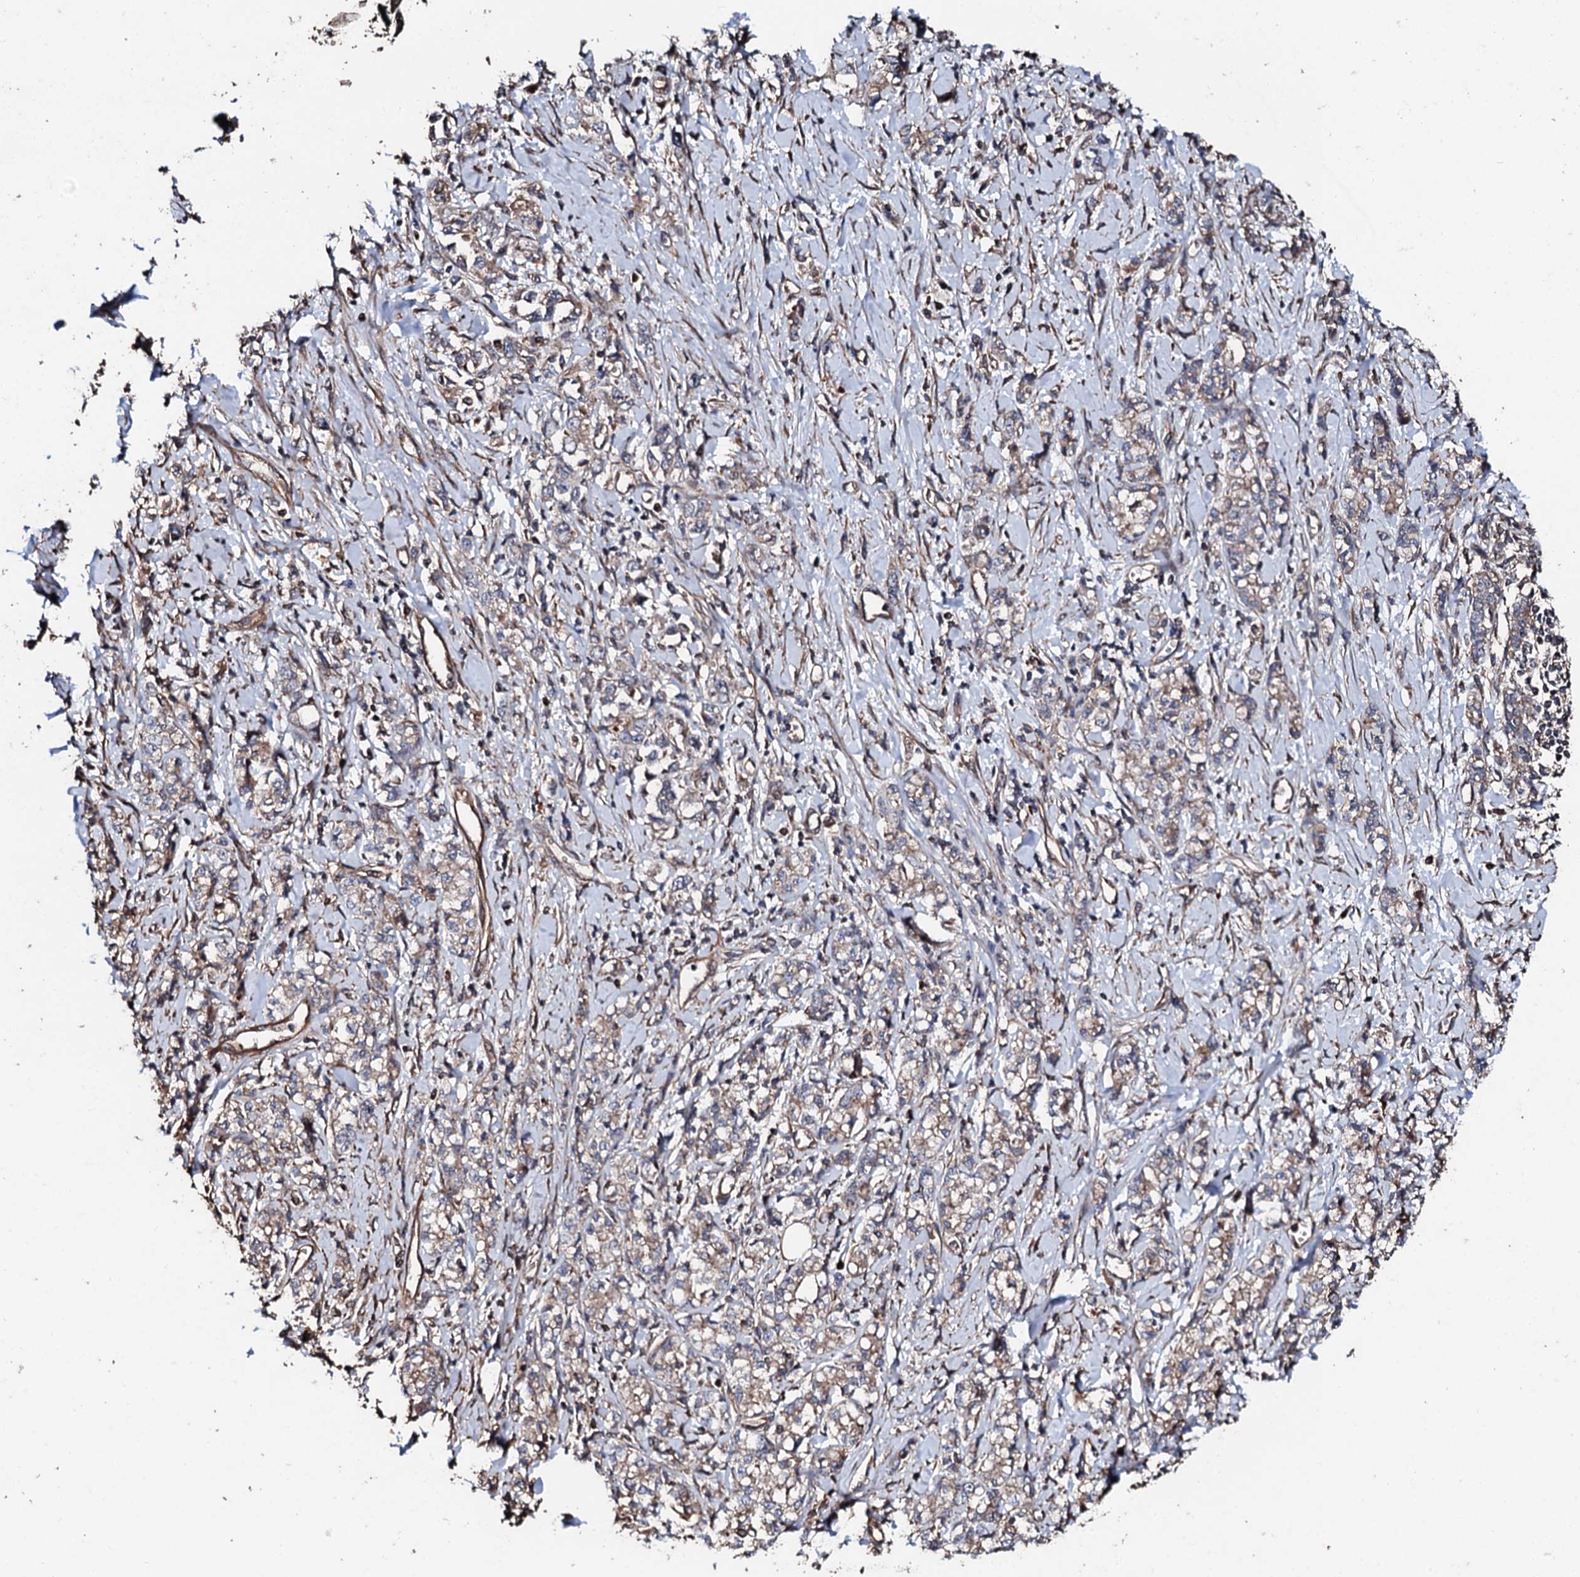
{"staining": {"intensity": "weak", "quantity": ">75%", "location": "cytoplasmic/membranous"}, "tissue": "stomach cancer", "cell_type": "Tumor cells", "image_type": "cancer", "snomed": [{"axis": "morphology", "description": "Adenocarcinoma, NOS"}, {"axis": "topography", "description": "Stomach"}], "caption": "Stomach adenocarcinoma stained with DAB (3,3'-diaminobenzidine) IHC shows low levels of weak cytoplasmic/membranous positivity in about >75% of tumor cells.", "gene": "CKAP5", "patient": {"sex": "female", "age": 76}}